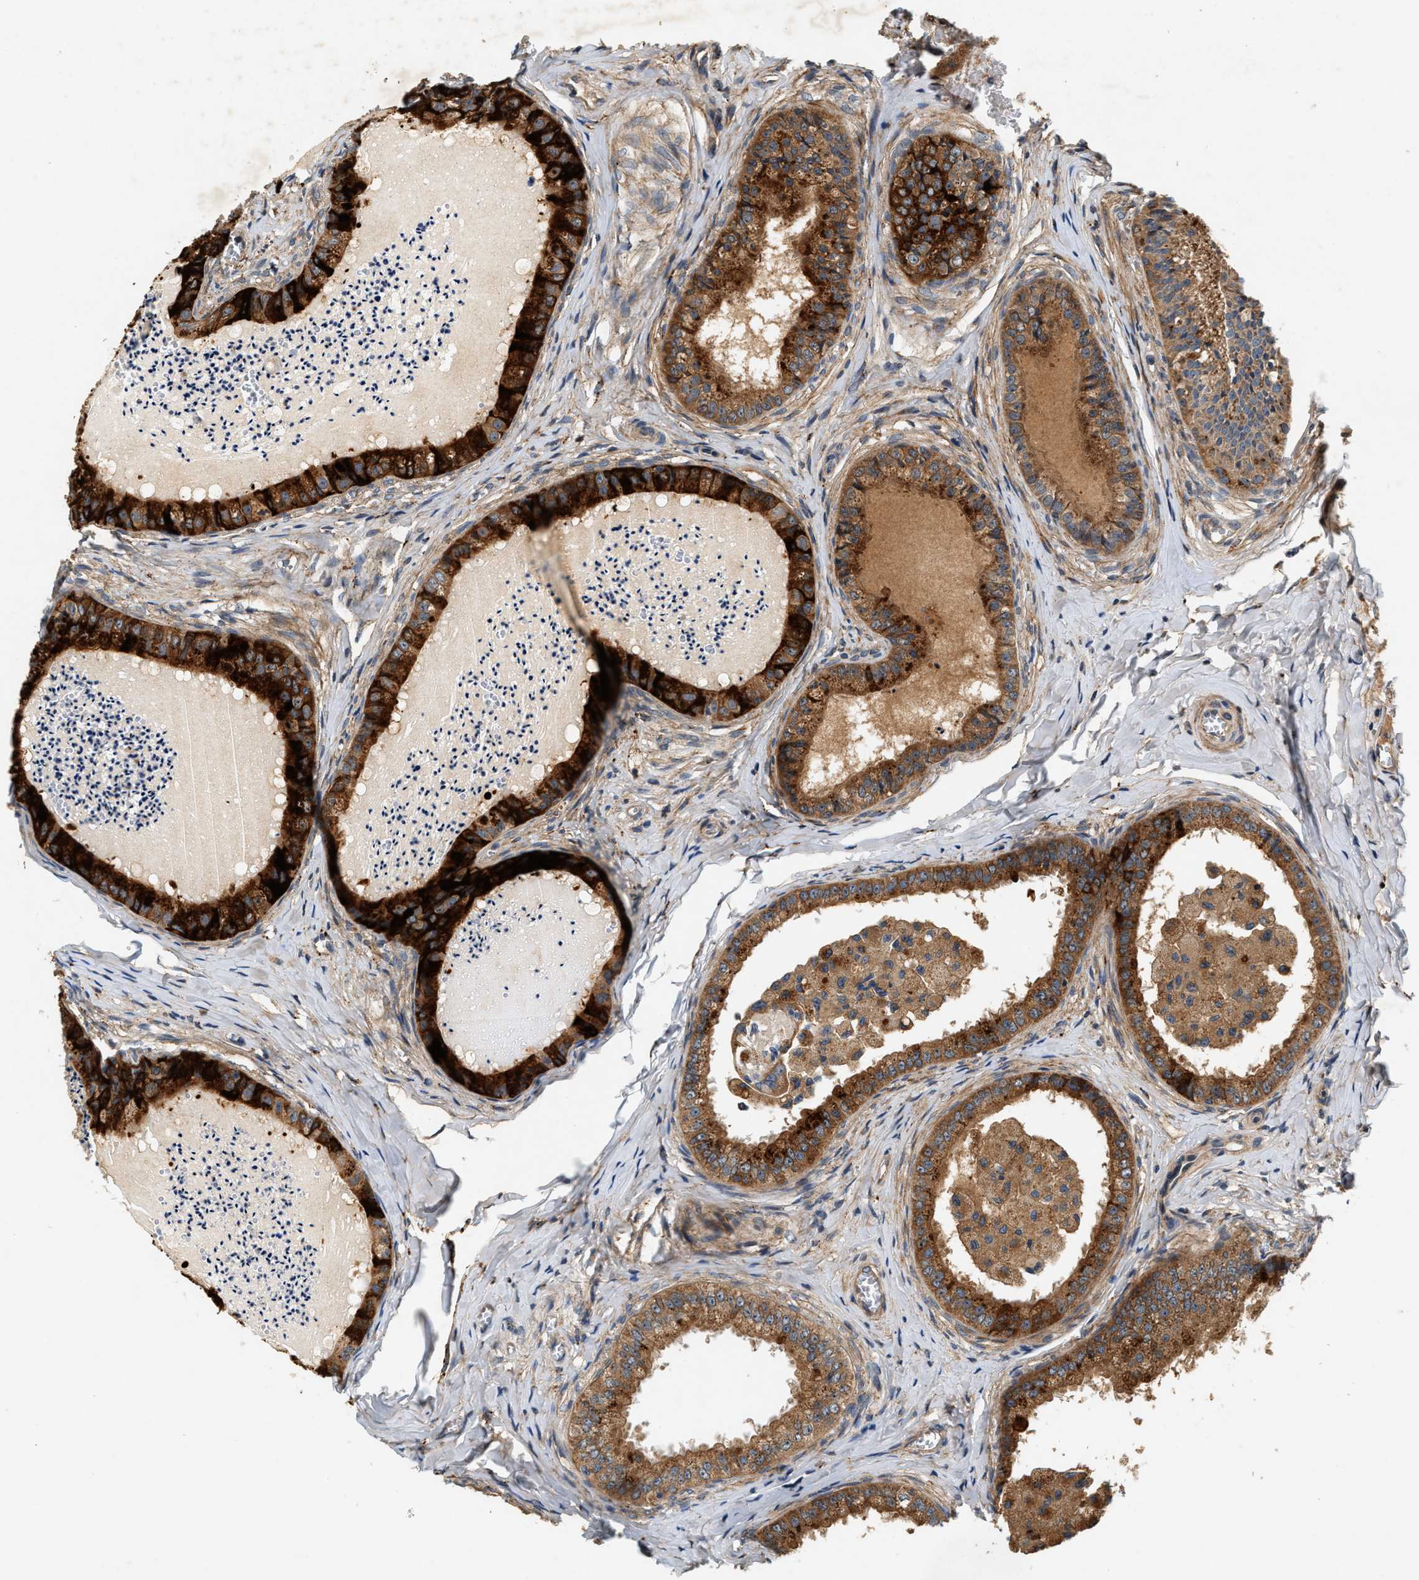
{"staining": {"intensity": "strong", "quantity": ">75%", "location": "cytoplasmic/membranous"}, "tissue": "epididymis", "cell_type": "Glandular cells", "image_type": "normal", "snomed": [{"axis": "morphology", "description": "Normal tissue, NOS"}, {"axis": "topography", "description": "Epididymis"}], "caption": "Immunohistochemical staining of normal human epididymis demonstrates high levels of strong cytoplasmic/membranous positivity in about >75% of glandular cells.", "gene": "DUSP10", "patient": {"sex": "male", "age": 31}}